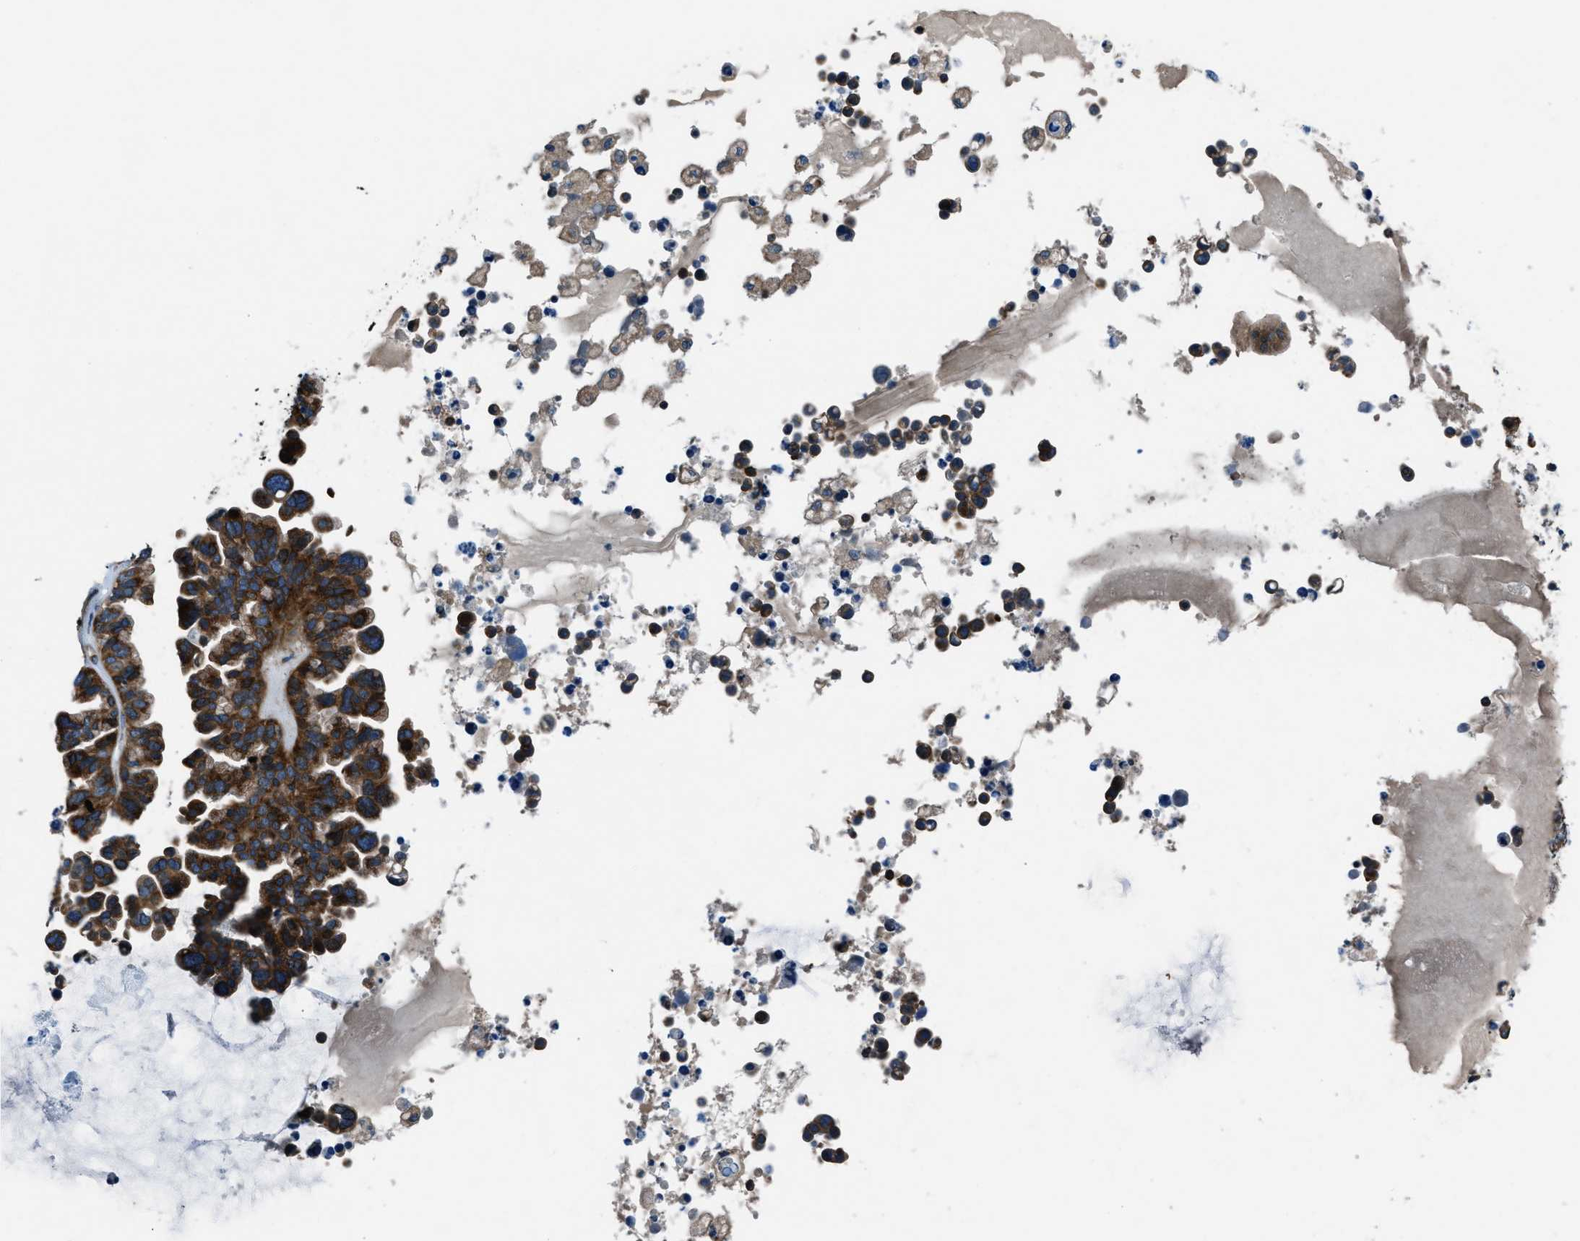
{"staining": {"intensity": "strong", "quantity": ">75%", "location": "cytoplasmic/membranous"}, "tissue": "ovarian cancer", "cell_type": "Tumor cells", "image_type": "cancer", "snomed": [{"axis": "morphology", "description": "Cystadenocarcinoma, serous, NOS"}, {"axis": "topography", "description": "Ovary"}], "caption": "Ovarian serous cystadenocarcinoma stained with a brown dye displays strong cytoplasmic/membranous positive staining in approximately >75% of tumor cells.", "gene": "ARFGAP2", "patient": {"sex": "female", "age": 56}}